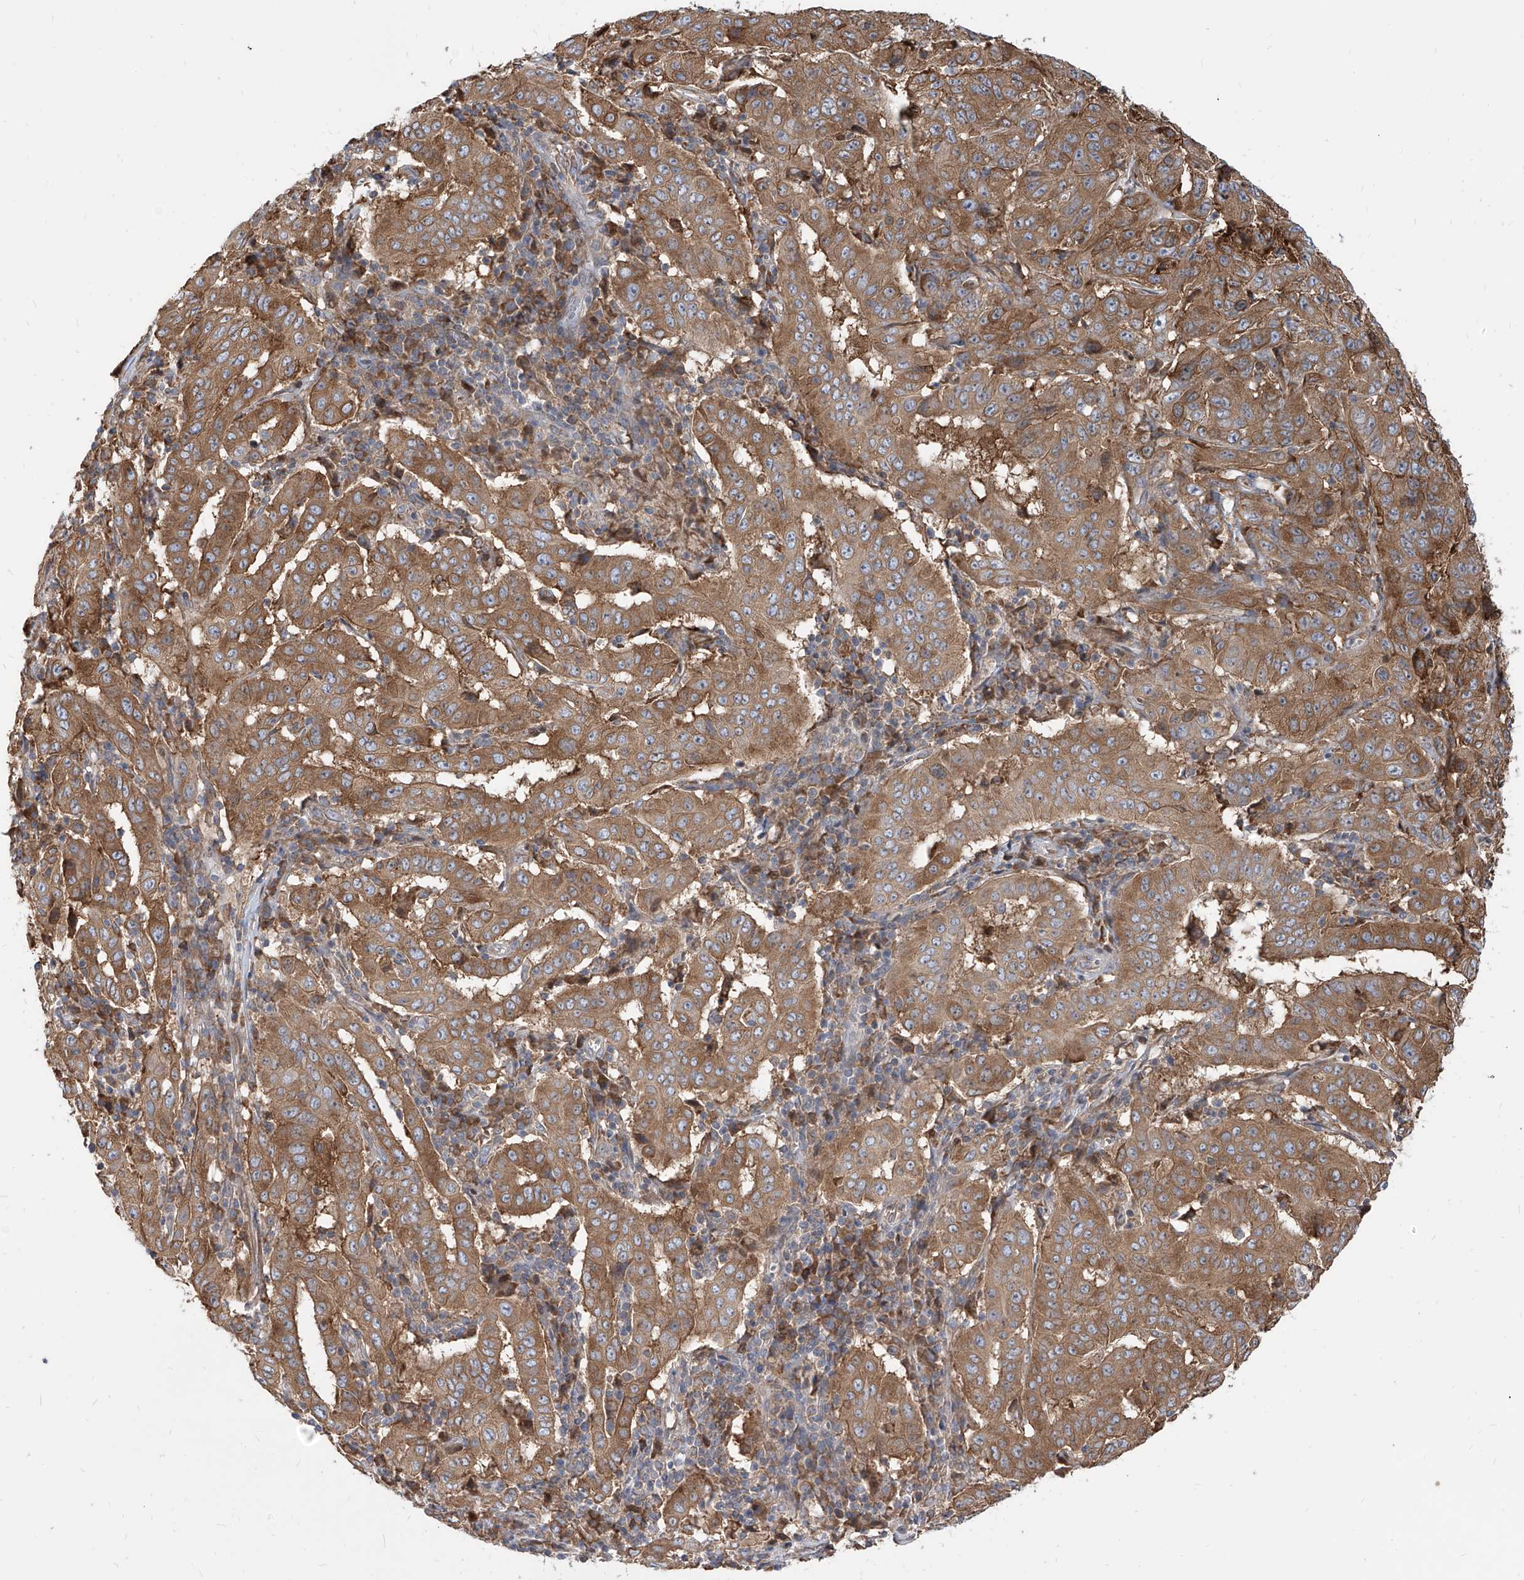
{"staining": {"intensity": "moderate", "quantity": ">75%", "location": "cytoplasmic/membranous"}, "tissue": "pancreatic cancer", "cell_type": "Tumor cells", "image_type": "cancer", "snomed": [{"axis": "morphology", "description": "Adenocarcinoma, NOS"}, {"axis": "topography", "description": "Pancreas"}], "caption": "Protein staining of pancreatic cancer tissue shows moderate cytoplasmic/membranous staining in approximately >75% of tumor cells.", "gene": "FAM83B", "patient": {"sex": "male", "age": 63}}